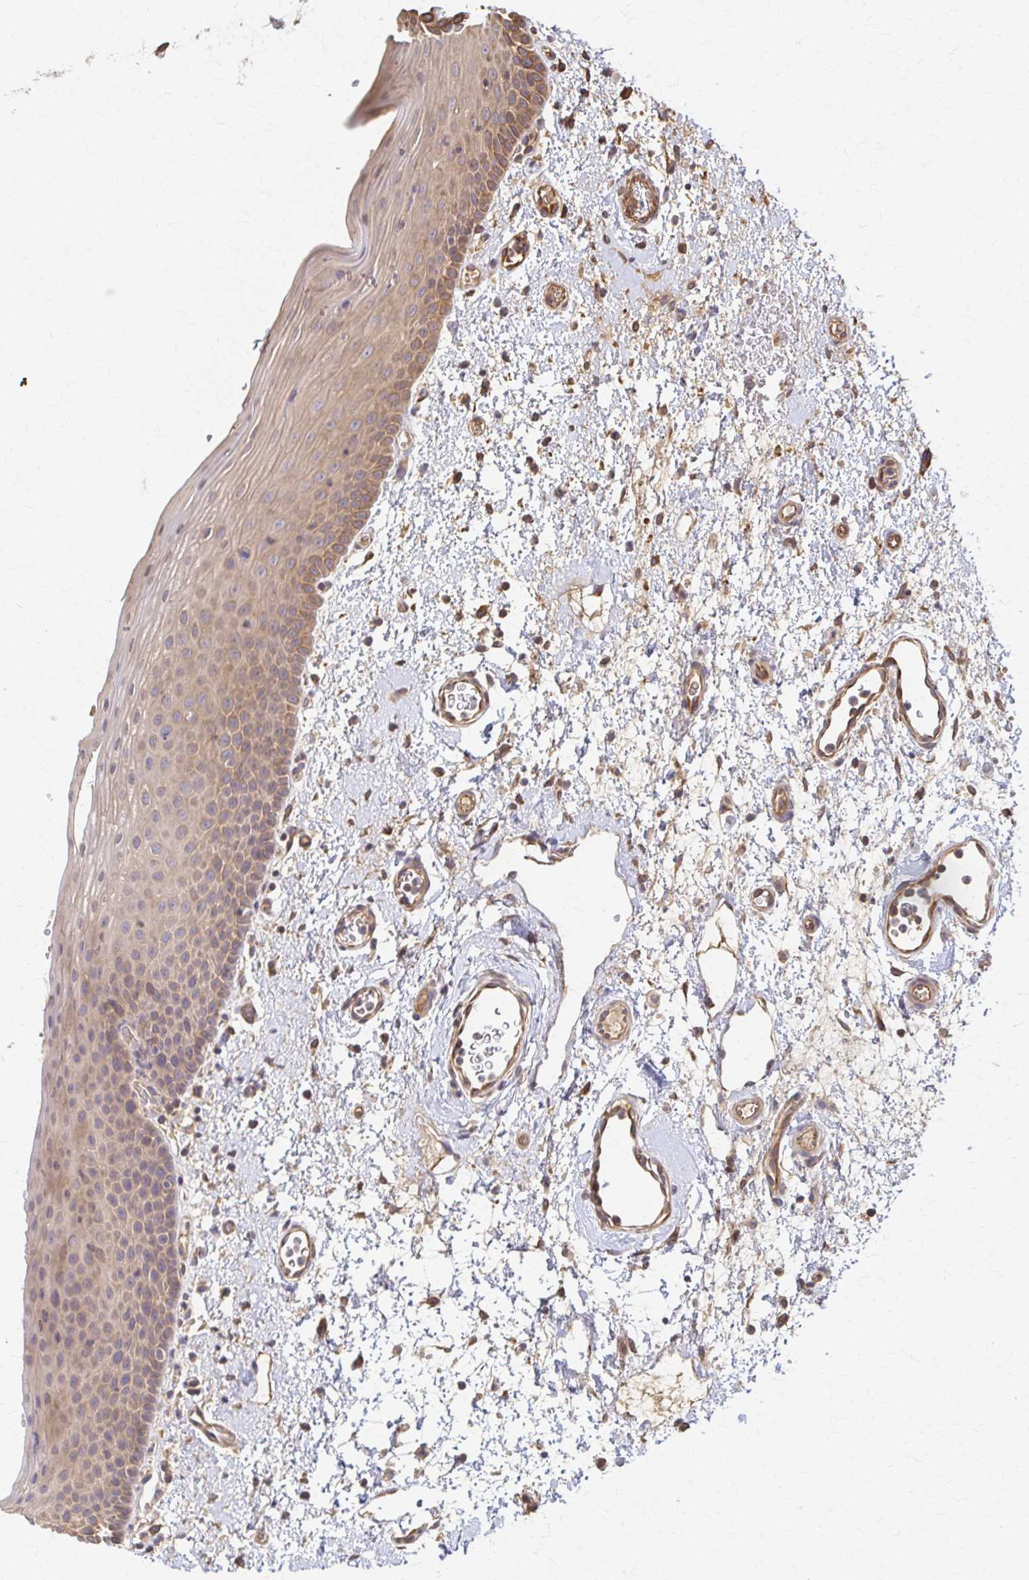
{"staining": {"intensity": "moderate", "quantity": "25%-75%", "location": "cytoplasmic/membranous"}, "tissue": "oral mucosa", "cell_type": "Squamous epithelial cells", "image_type": "normal", "snomed": [{"axis": "morphology", "description": "Normal tissue, NOS"}, {"axis": "topography", "description": "Oral tissue"}, {"axis": "topography", "description": "Head-Neck"}], "caption": "DAB immunohistochemical staining of benign oral mucosa demonstrates moderate cytoplasmic/membranous protein staining in approximately 25%-75% of squamous epithelial cells.", "gene": "ARHGAP35", "patient": {"sex": "female", "age": 55}}